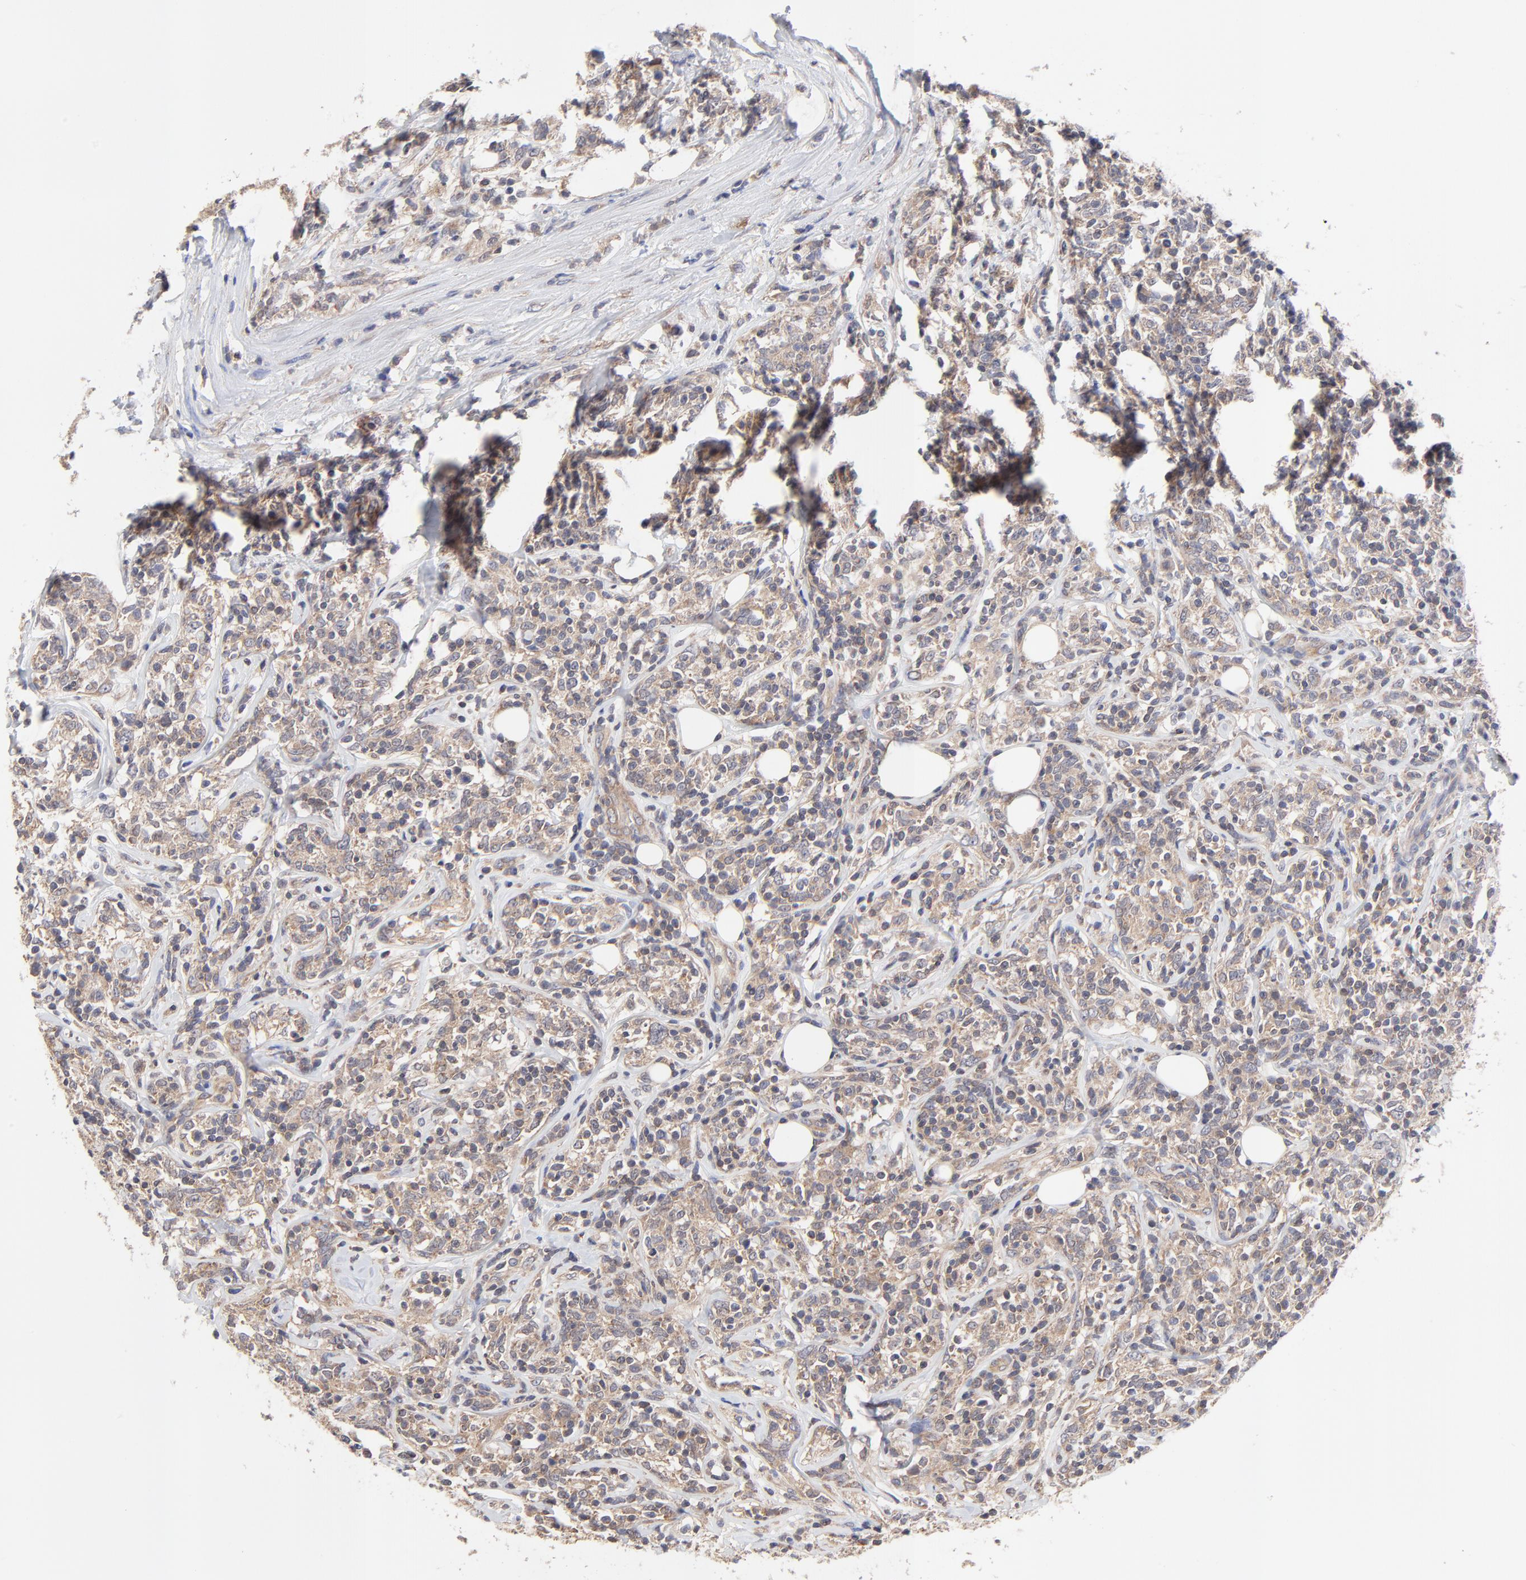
{"staining": {"intensity": "moderate", "quantity": "<25%", "location": "cytoplasmic/membranous"}, "tissue": "lymphoma", "cell_type": "Tumor cells", "image_type": "cancer", "snomed": [{"axis": "morphology", "description": "Malignant lymphoma, non-Hodgkin's type, High grade"}, {"axis": "topography", "description": "Lymph node"}], "caption": "This micrograph demonstrates immunohistochemistry staining of lymphoma, with low moderate cytoplasmic/membranous staining in approximately <25% of tumor cells.", "gene": "PCMT1", "patient": {"sex": "female", "age": 84}}